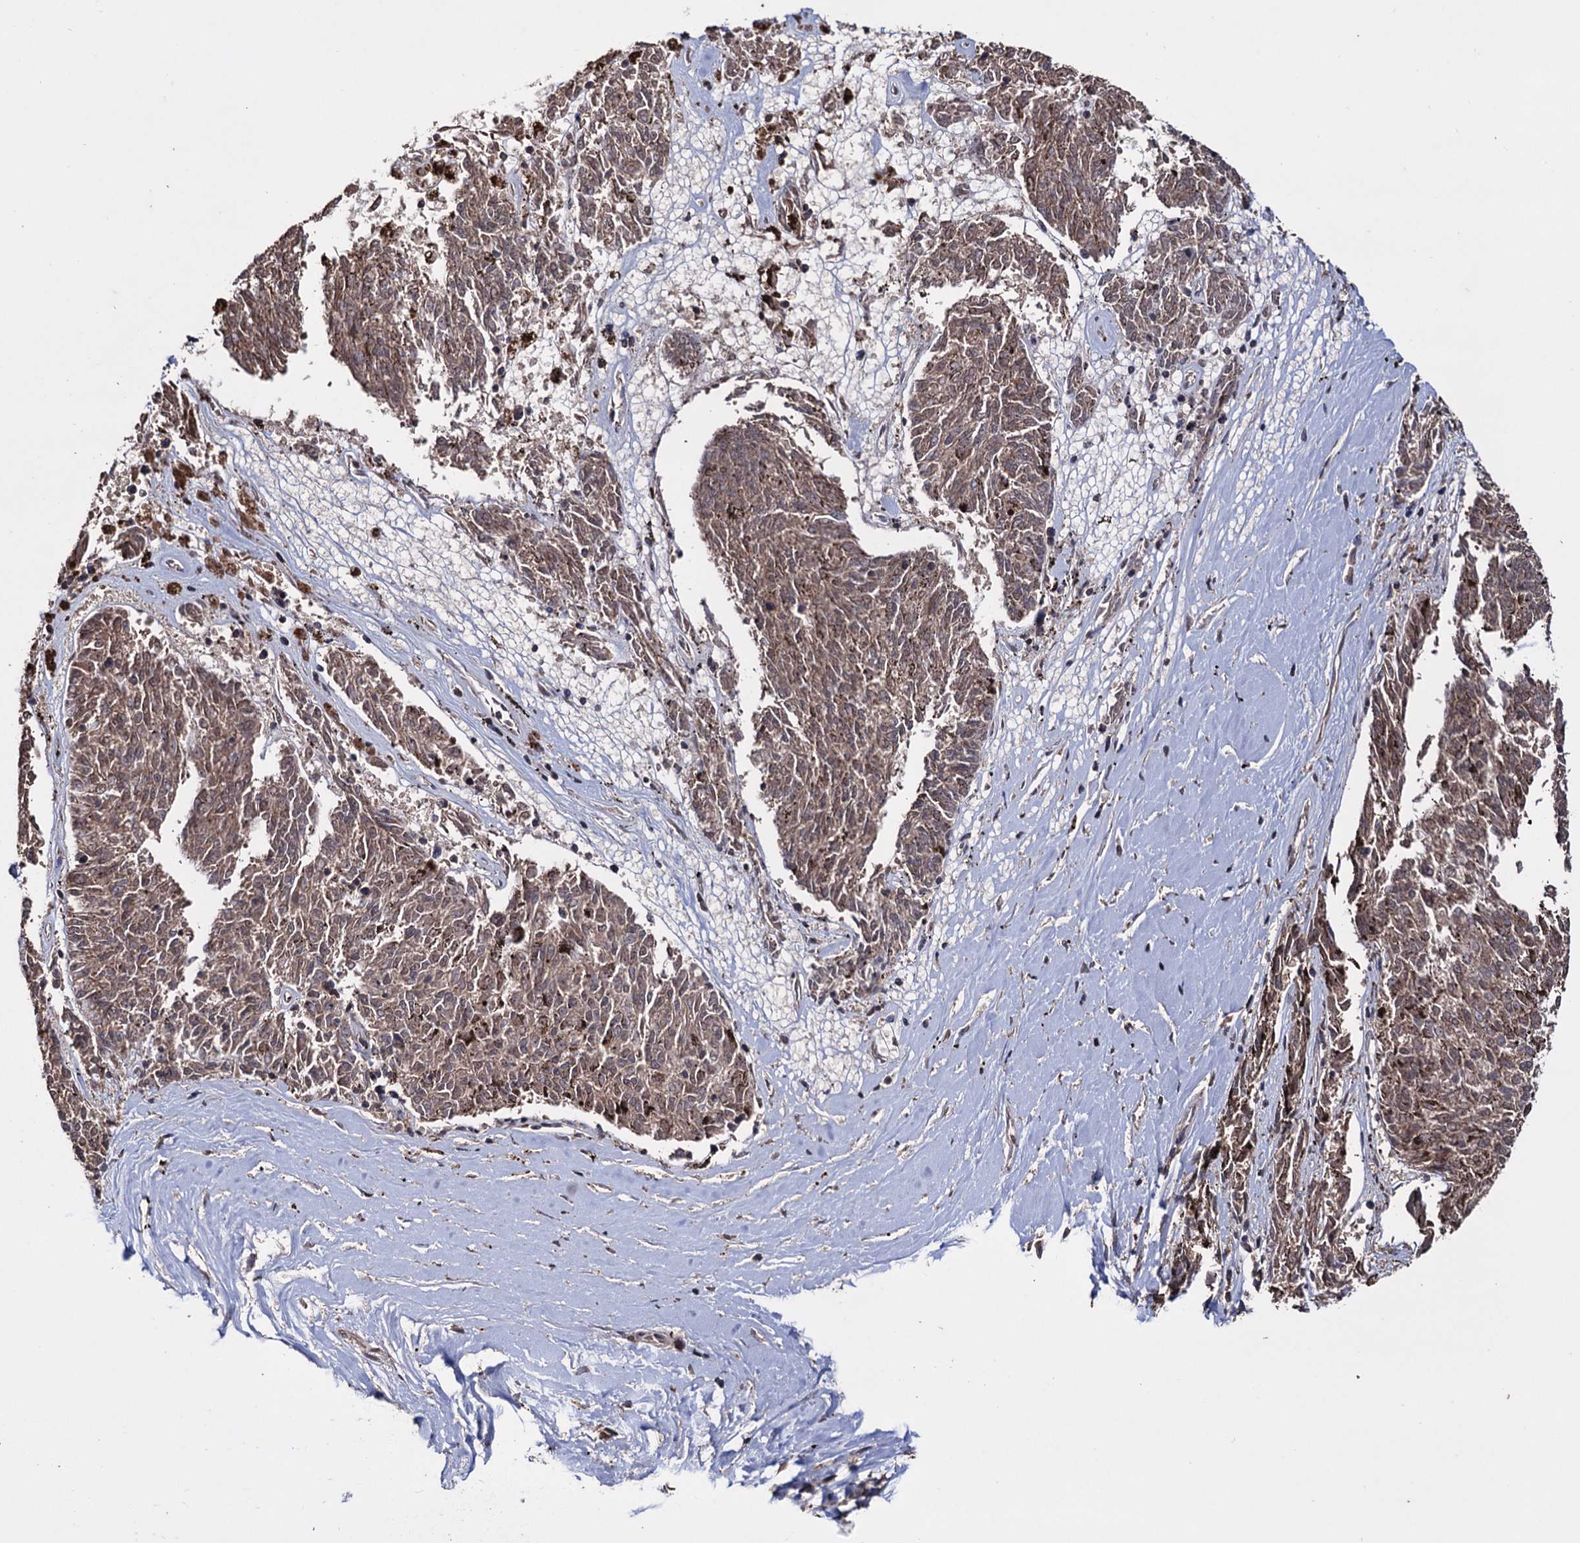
{"staining": {"intensity": "weak", "quantity": ">75%", "location": "cytoplasmic/membranous"}, "tissue": "melanoma", "cell_type": "Tumor cells", "image_type": "cancer", "snomed": [{"axis": "morphology", "description": "Malignant melanoma, NOS"}, {"axis": "topography", "description": "Skin"}], "caption": "Immunohistochemistry (IHC) histopathology image of melanoma stained for a protein (brown), which reveals low levels of weak cytoplasmic/membranous staining in about >75% of tumor cells.", "gene": "KLF5", "patient": {"sex": "female", "age": 72}}